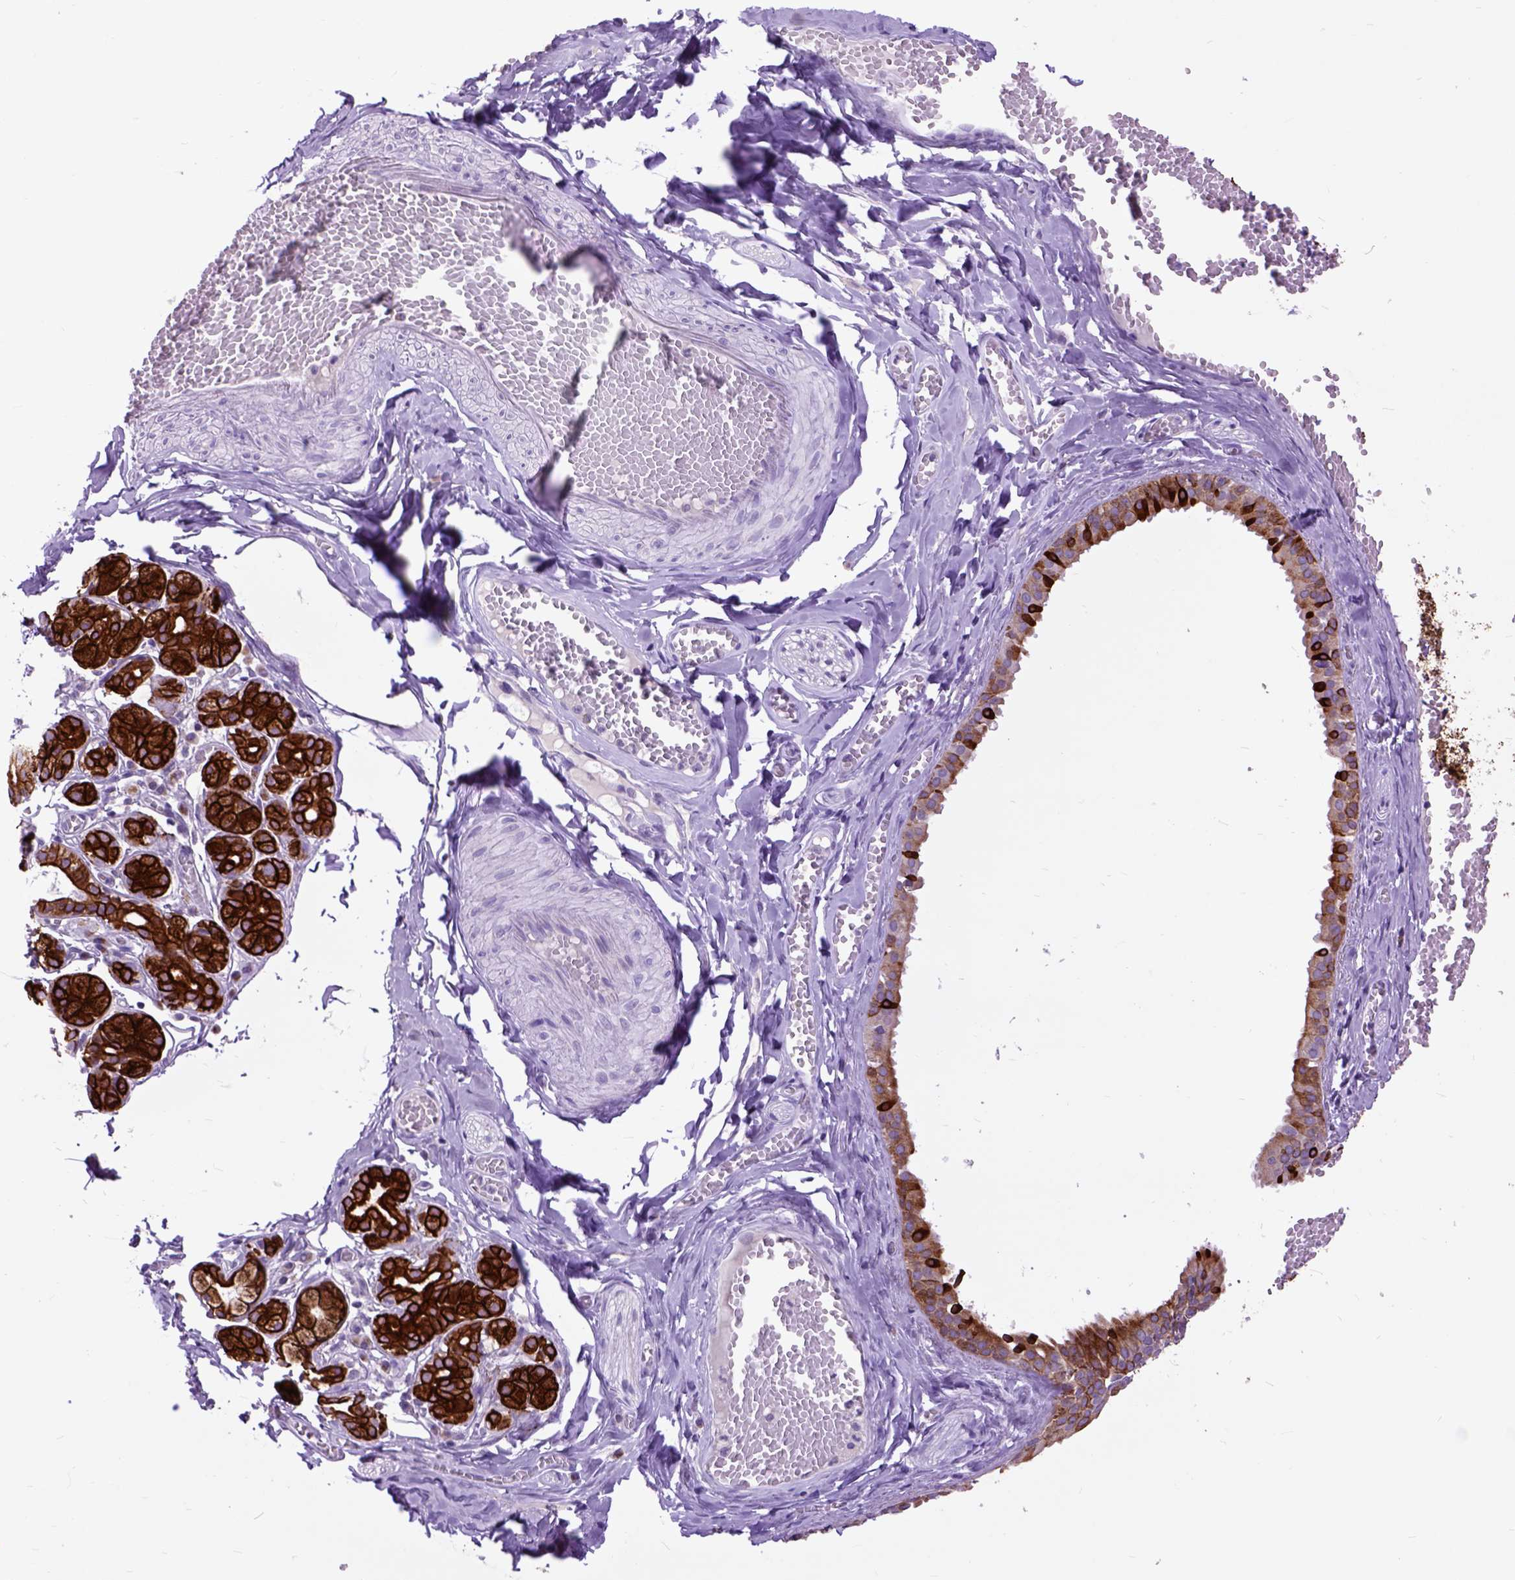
{"staining": {"intensity": "strong", "quantity": ">75%", "location": "cytoplasmic/membranous"}, "tissue": "salivary gland", "cell_type": "Glandular cells", "image_type": "normal", "snomed": [{"axis": "morphology", "description": "Normal tissue, NOS"}, {"axis": "topography", "description": "Salivary gland"}, {"axis": "topography", "description": "Peripheral nerve tissue"}], "caption": "Human salivary gland stained with a brown dye shows strong cytoplasmic/membranous positive positivity in approximately >75% of glandular cells.", "gene": "RAB25", "patient": {"sex": "male", "age": 71}}